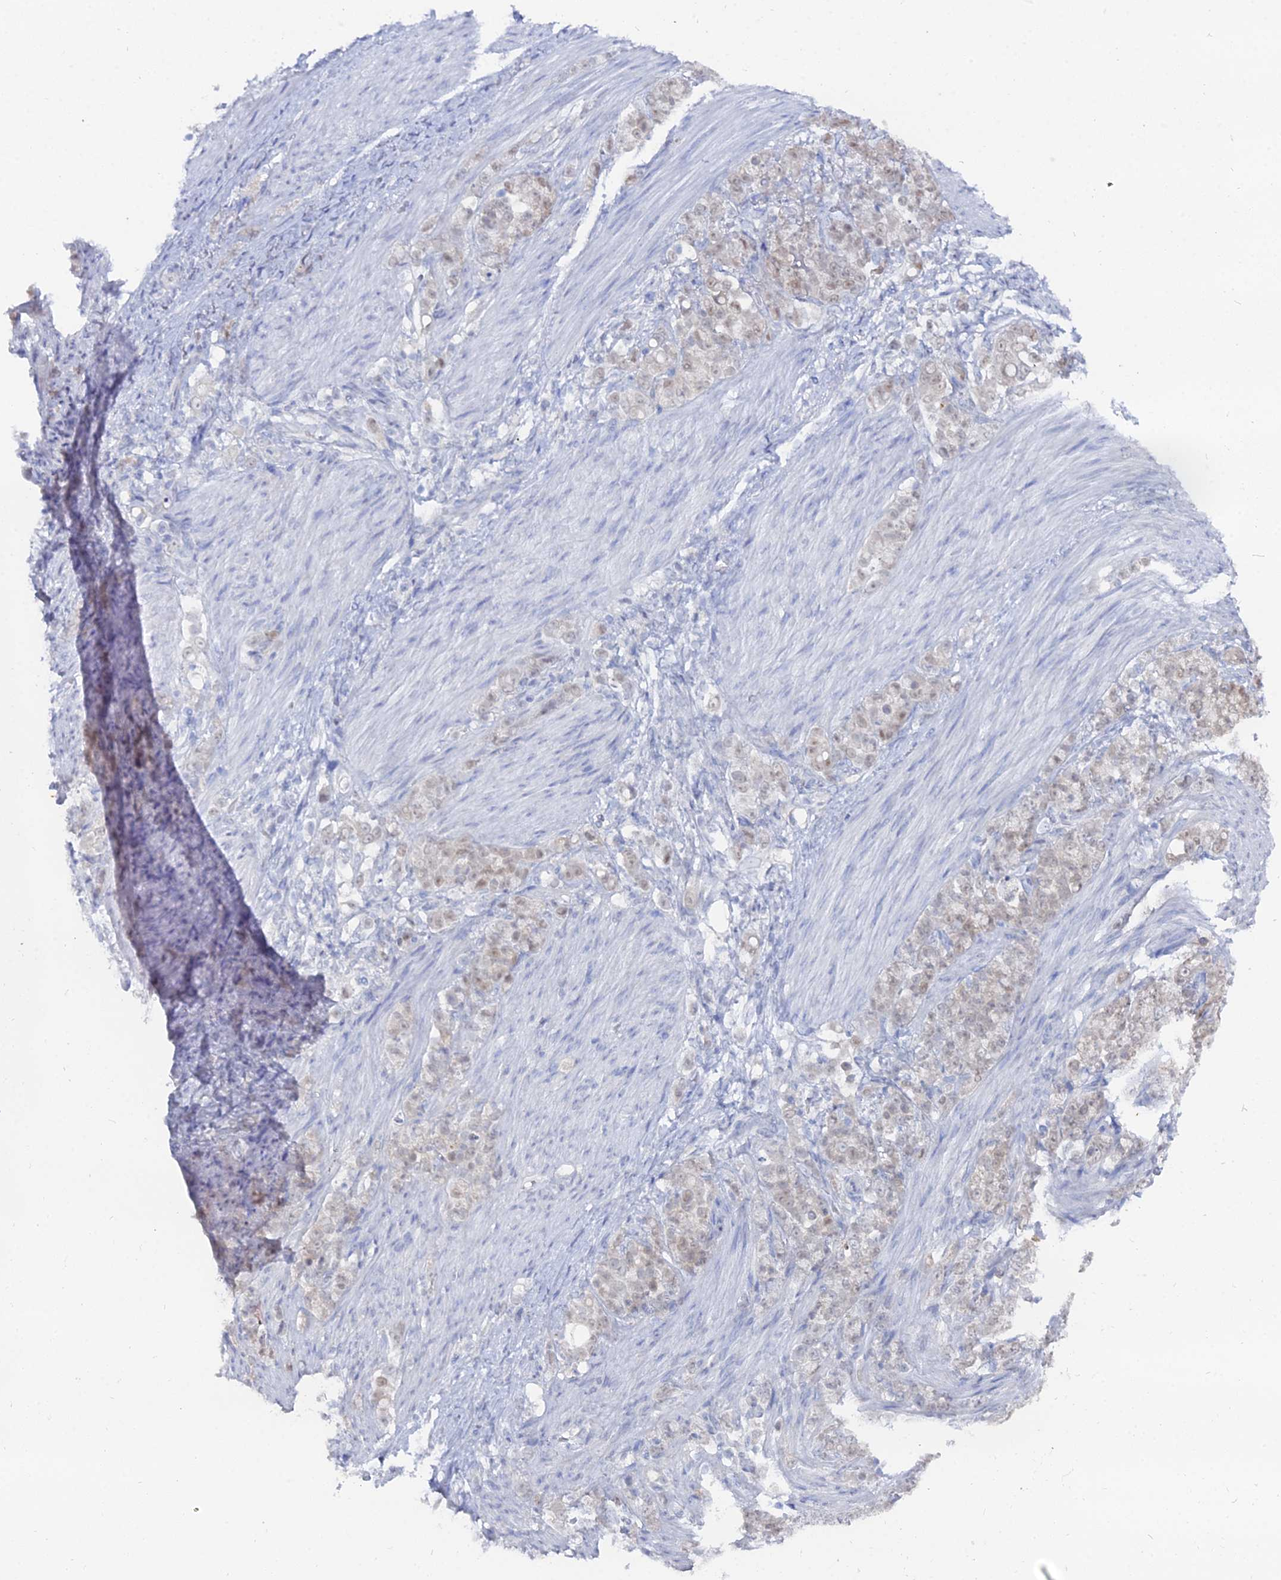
{"staining": {"intensity": "weak", "quantity": "25%-75%", "location": "nuclear"}, "tissue": "stomach cancer", "cell_type": "Tumor cells", "image_type": "cancer", "snomed": [{"axis": "morphology", "description": "Adenocarcinoma, NOS"}, {"axis": "topography", "description": "Stomach"}], "caption": "Stomach cancer (adenocarcinoma) stained with immunohistochemistry (IHC) demonstrates weak nuclear staining in about 25%-75% of tumor cells. (IHC, brightfield microscopy, high magnification).", "gene": "THAP4", "patient": {"sex": "female", "age": 79}}